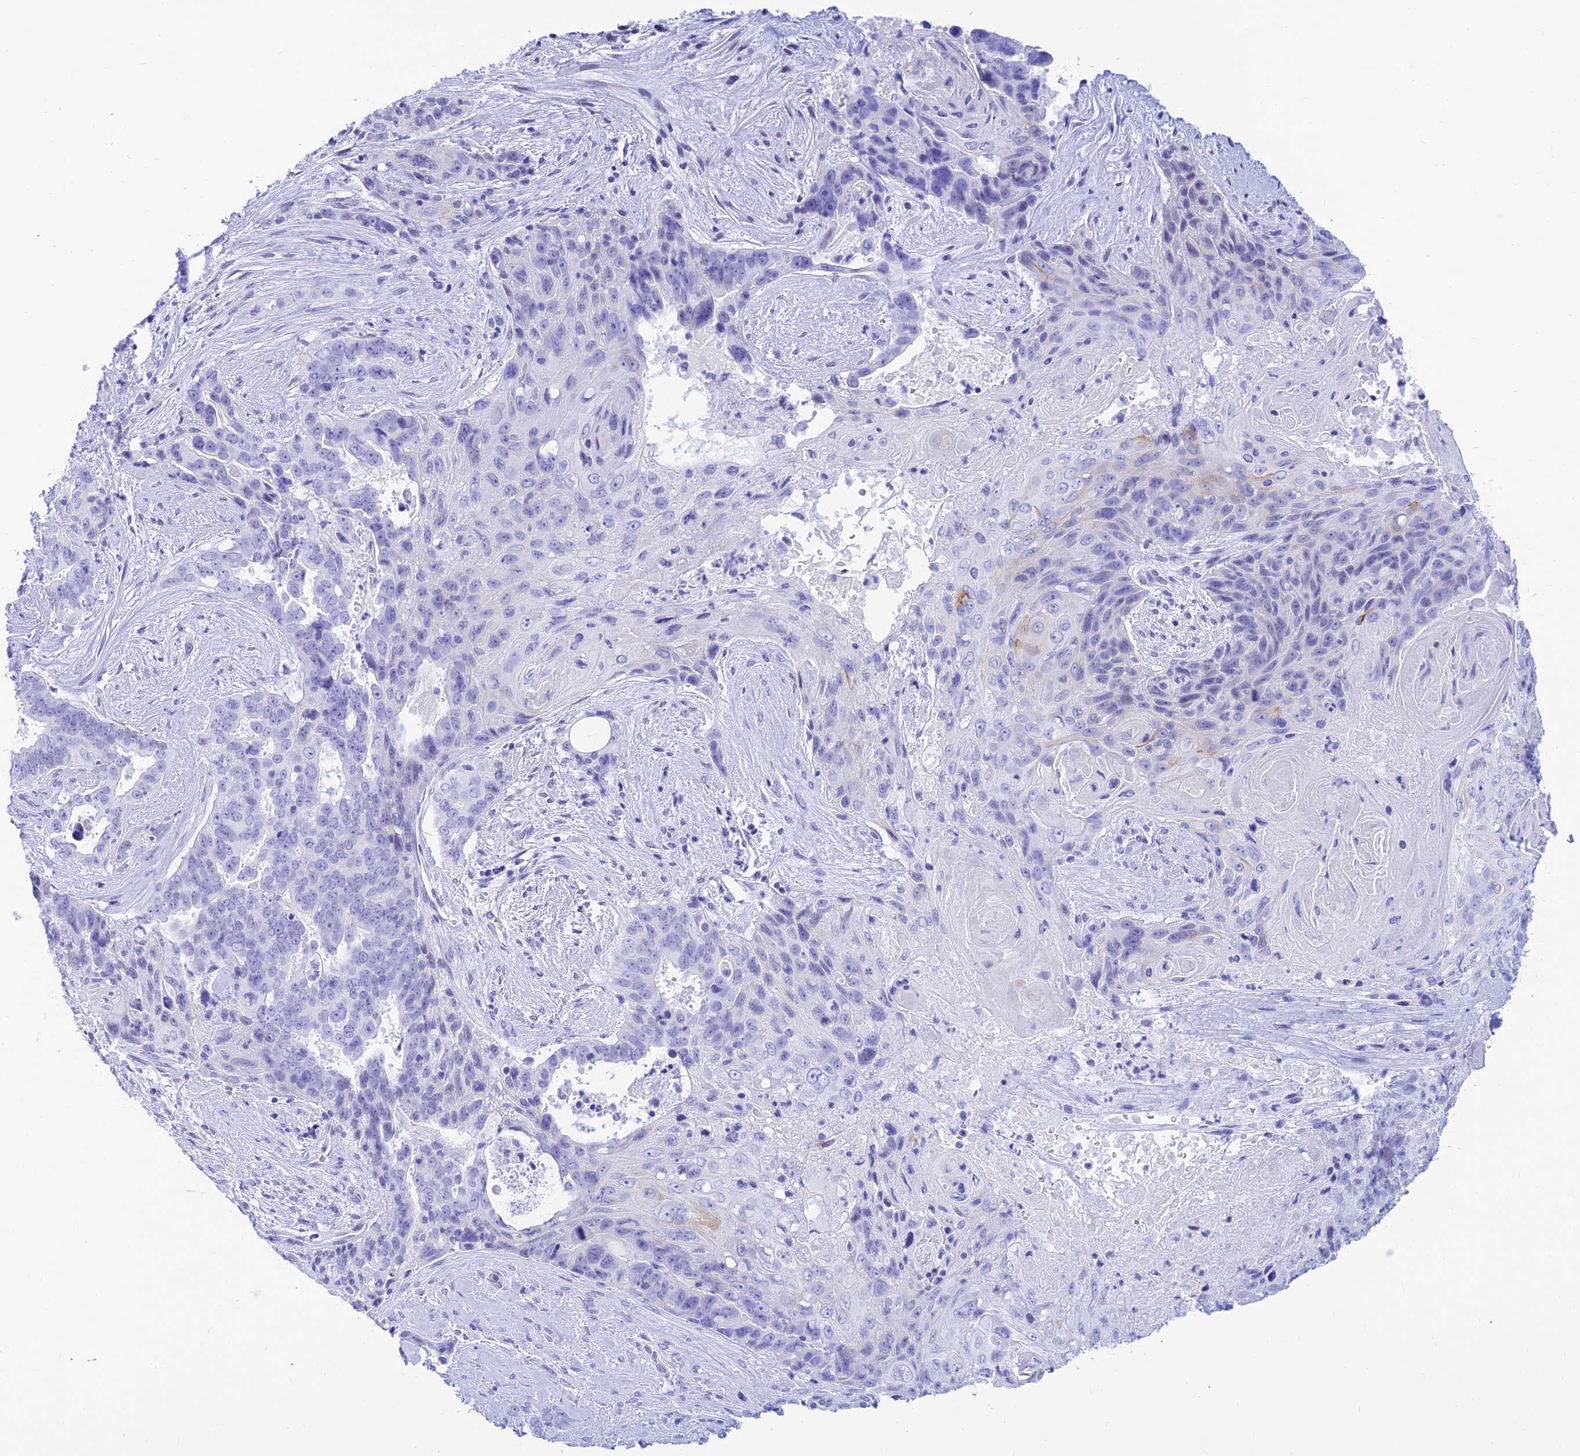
{"staining": {"intensity": "negative", "quantity": "none", "location": "none"}, "tissue": "pancreatic cancer", "cell_type": "Tumor cells", "image_type": "cancer", "snomed": [{"axis": "morphology", "description": "Adenocarcinoma, NOS"}, {"axis": "topography", "description": "Pancreas"}], "caption": "There is no significant staining in tumor cells of adenocarcinoma (pancreatic). (Immunohistochemistry (ihc), brightfield microscopy, high magnification).", "gene": "PRNP", "patient": {"sex": "male", "age": 80}}